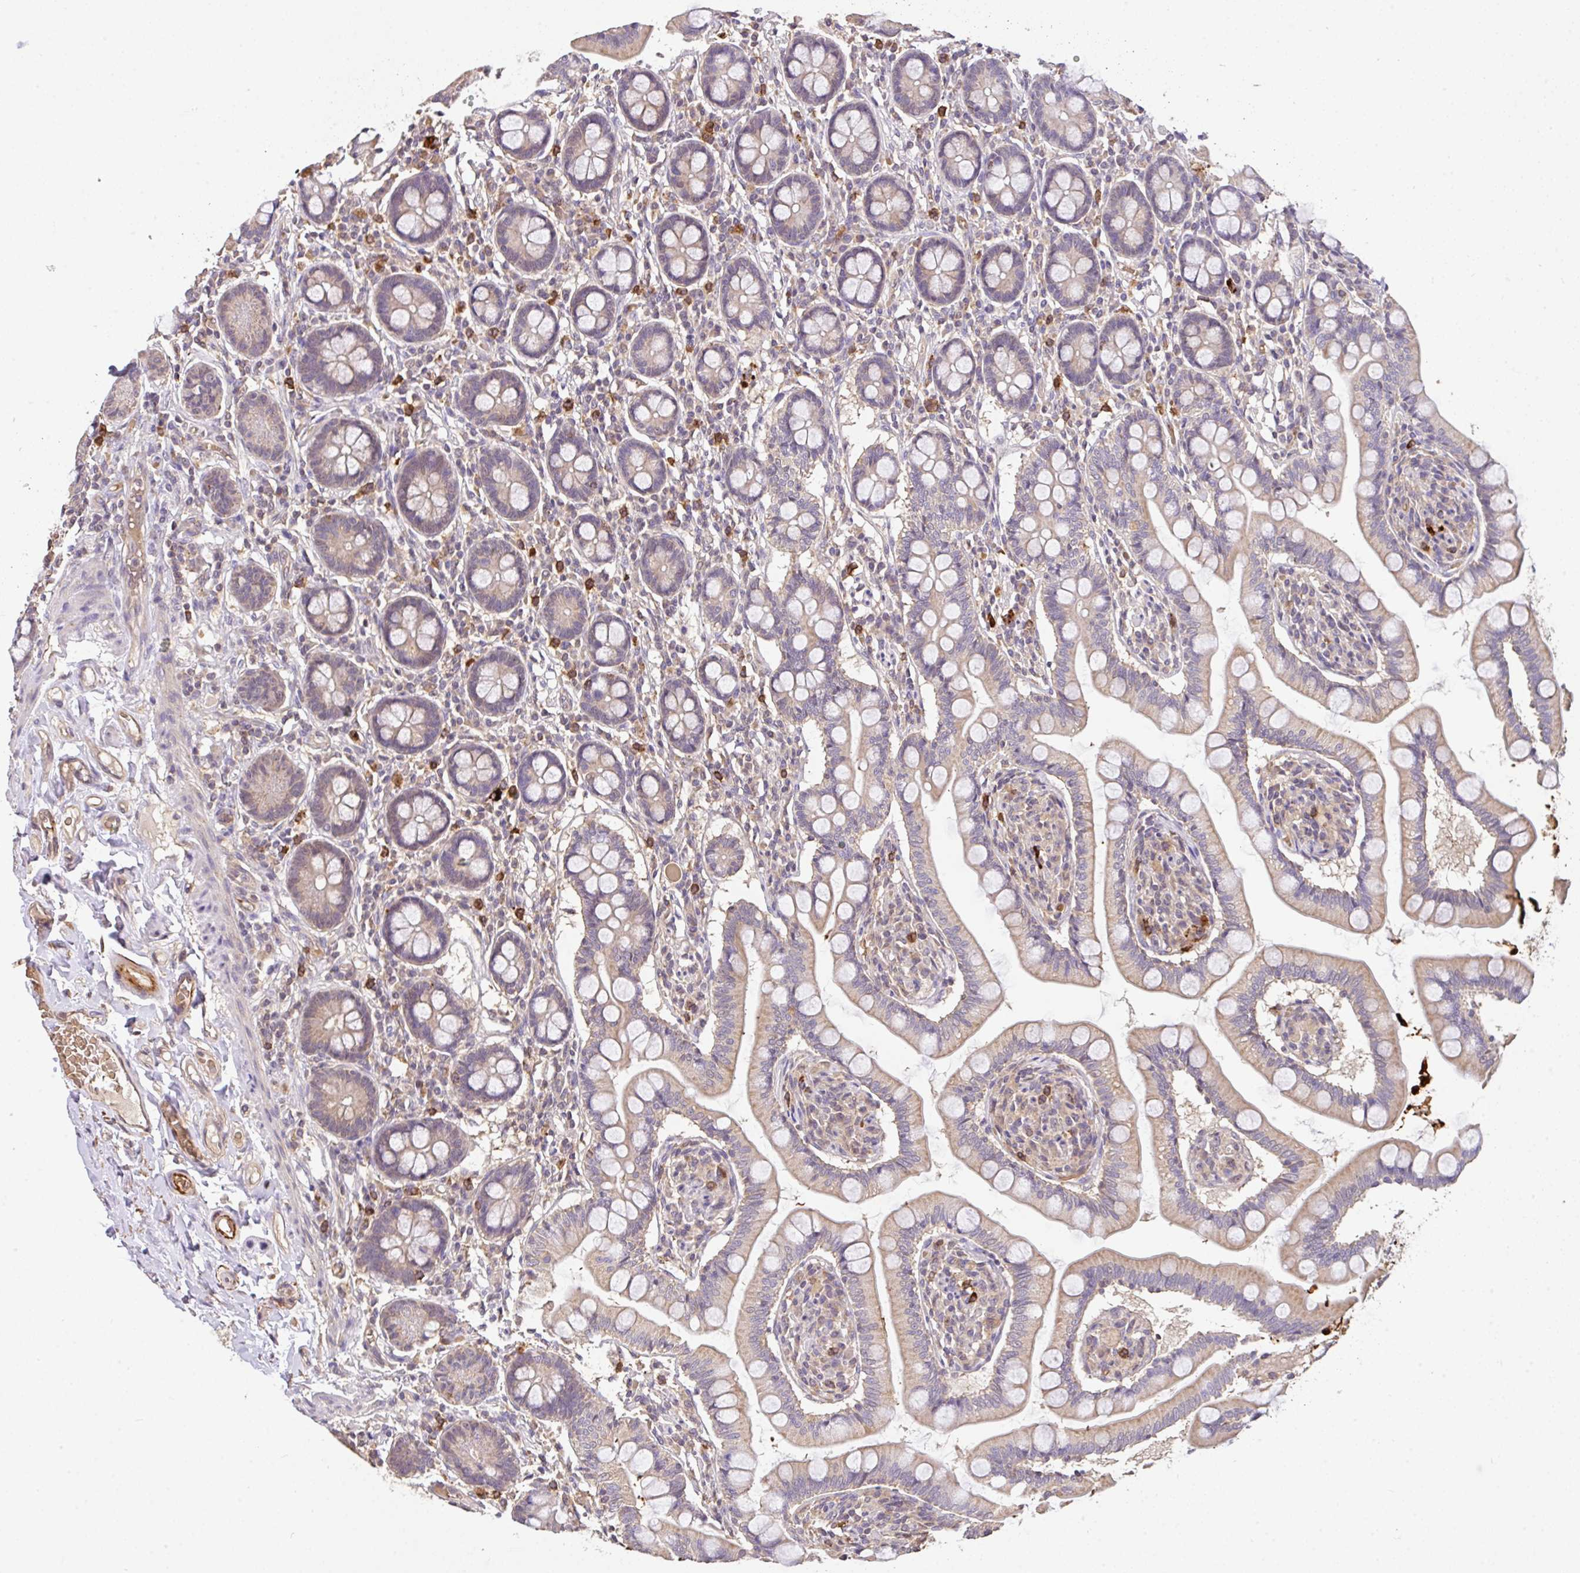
{"staining": {"intensity": "moderate", "quantity": "25%-75%", "location": "cytoplasmic/membranous"}, "tissue": "small intestine", "cell_type": "Glandular cells", "image_type": "normal", "snomed": [{"axis": "morphology", "description": "Normal tissue, NOS"}, {"axis": "topography", "description": "Small intestine"}], "caption": "Small intestine stained for a protein (brown) displays moderate cytoplasmic/membranous positive expression in approximately 25%-75% of glandular cells.", "gene": "C1QTNF9B", "patient": {"sex": "female", "age": 64}}